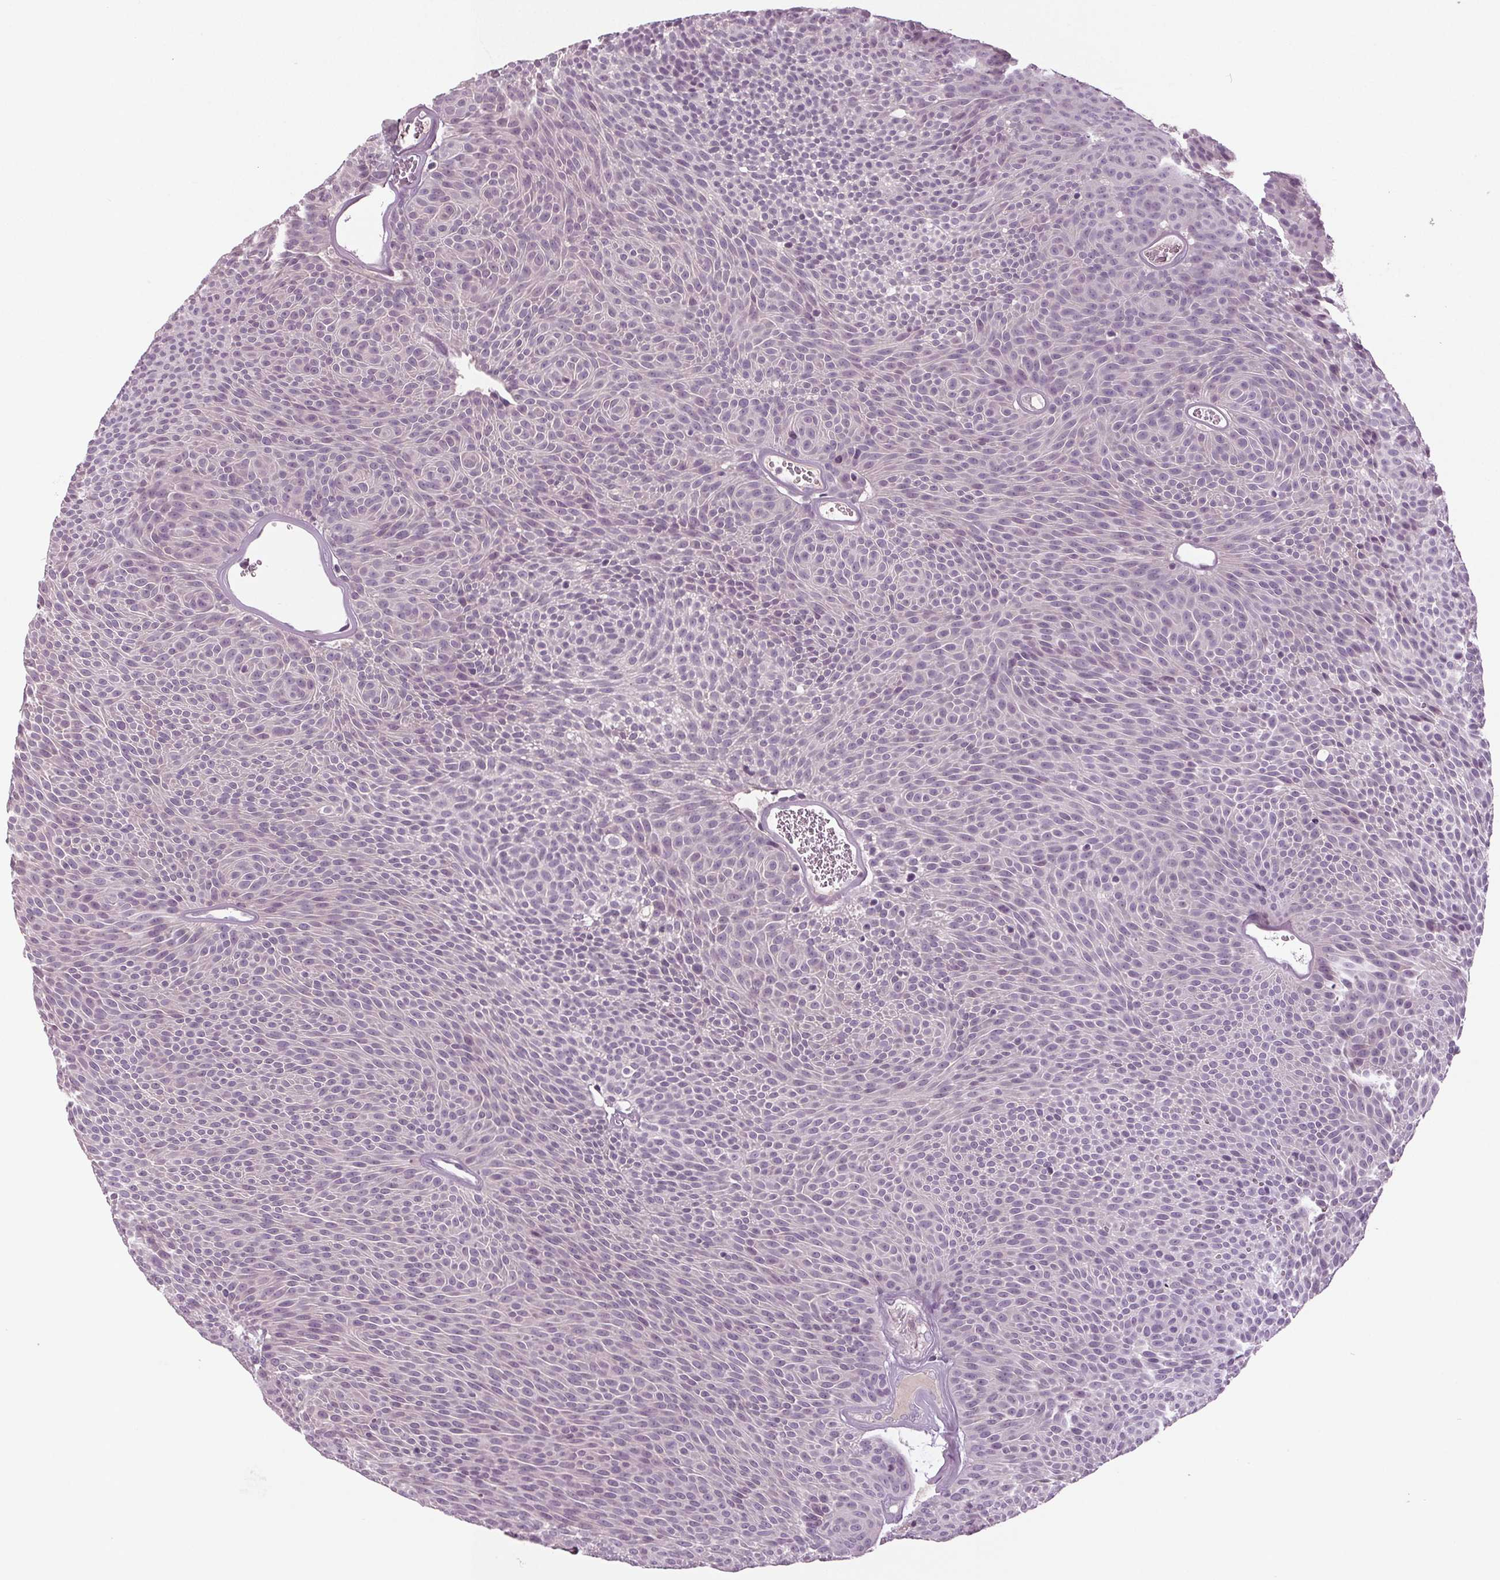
{"staining": {"intensity": "negative", "quantity": "none", "location": "none"}, "tissue": "urothelial cancer", "cell_type": "Tumor cells", "image_type": "cancer", "snomed": [{"axis": "morphology", "description": "Urothelial carcinoma, Low grade"}, {"axis": "topography", "description": "Urinary bladder"}], "caption": "High power microscopy histopathology image of an immunohistochemistry (IHC) photomicrograph of urothelial cancer, revealing no significant staining in tumor cells. Brightfield microscopy of immunohistochemistry (IHC) stained with DAB (brown) and hematoxylin (blue), captured at high magnification.", "gene": "BHLHE22", "patient": {"sex": "male", "age": 77}}